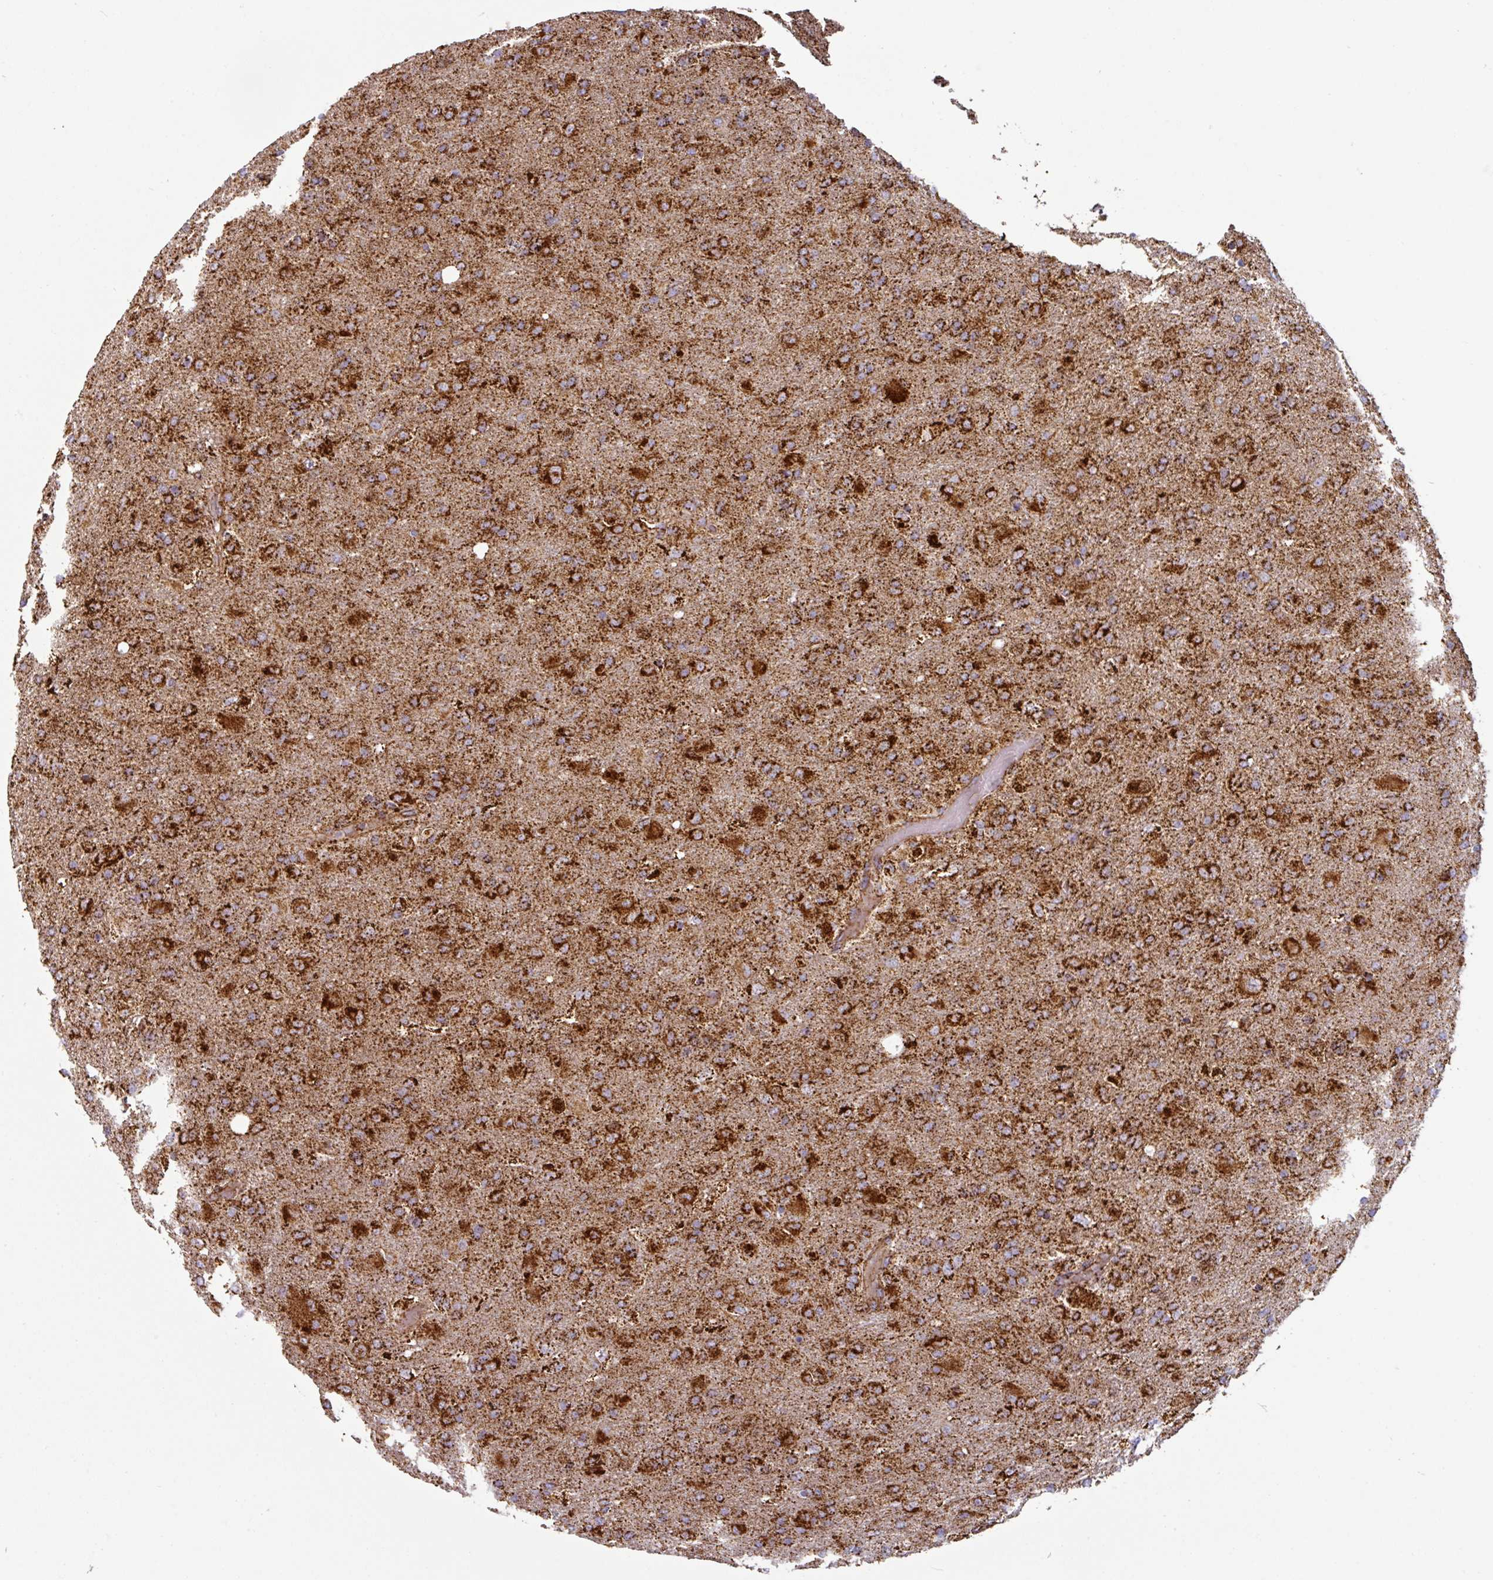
{"staining": {"intensity": "strong", "quantity": ">75%", "location": "cytoplasmic/membranous"}, "tissue": "glioma", "cell_type": "Tumor cells", "image_type": "cancer", "snomed": [{"axis": "morphology", "description": "Glioma, malignant, Low grade"}, {"axis": "topography", "description": "Brain"}], "caption": "IHC of glioma demonstrates high levels of strong cytoplasmic/membranous positivity in about >75% of tumor cells.", "gene": "TRAP1", "patient": {"sex": "male", "age": 65}}